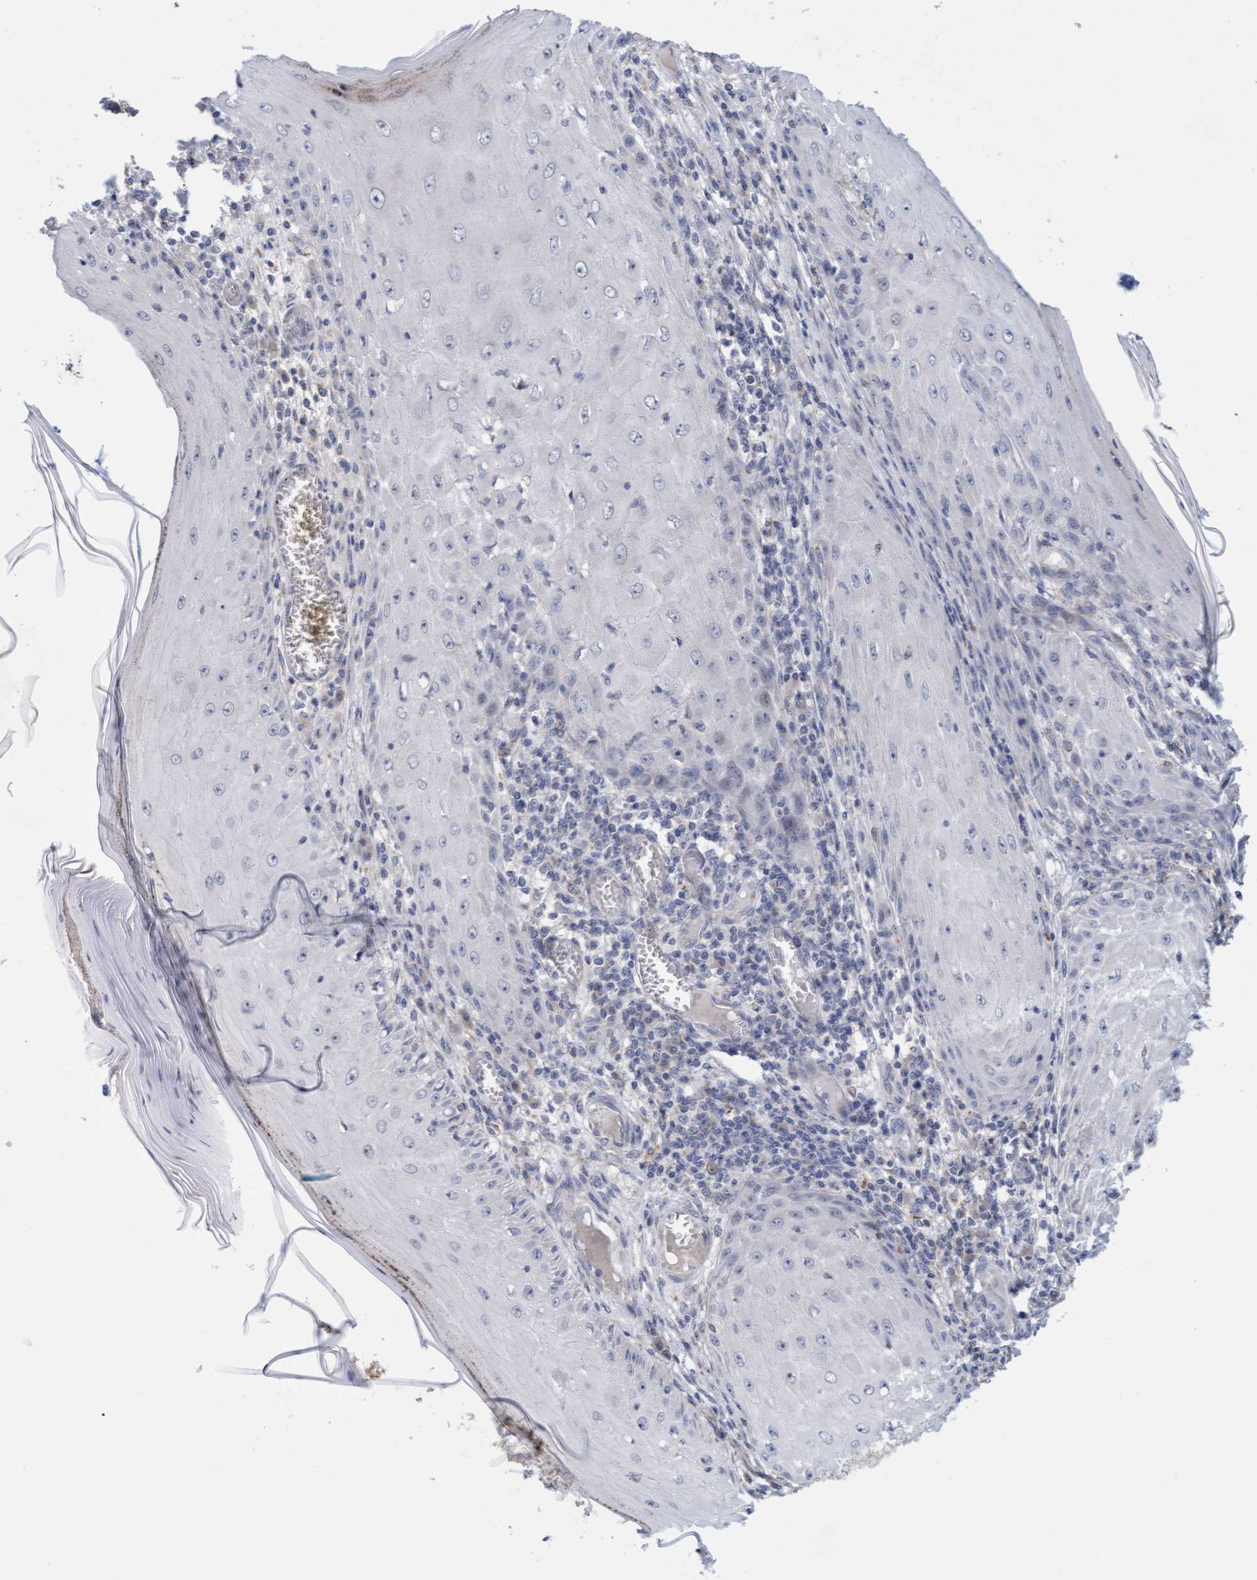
{"staining": {"intensity": "negative", "quantity": "none", "location": "none"}, "tissue": "skin cancer", "cell_type": "Tumor cells", "image_type": "cancer", "snomed": [{"axis": "morphology", "description": "Squamous cell carcinoma, NOS"}, {"axis": "topography", "description": "Skin"}], "caption": "A micrograph of squamous cell carcinoma (skin) stained for a protein displays no brown staining in tumor cells.", "gene": "ZC3H3", "patient": {"sex": "female", "age": 73}}